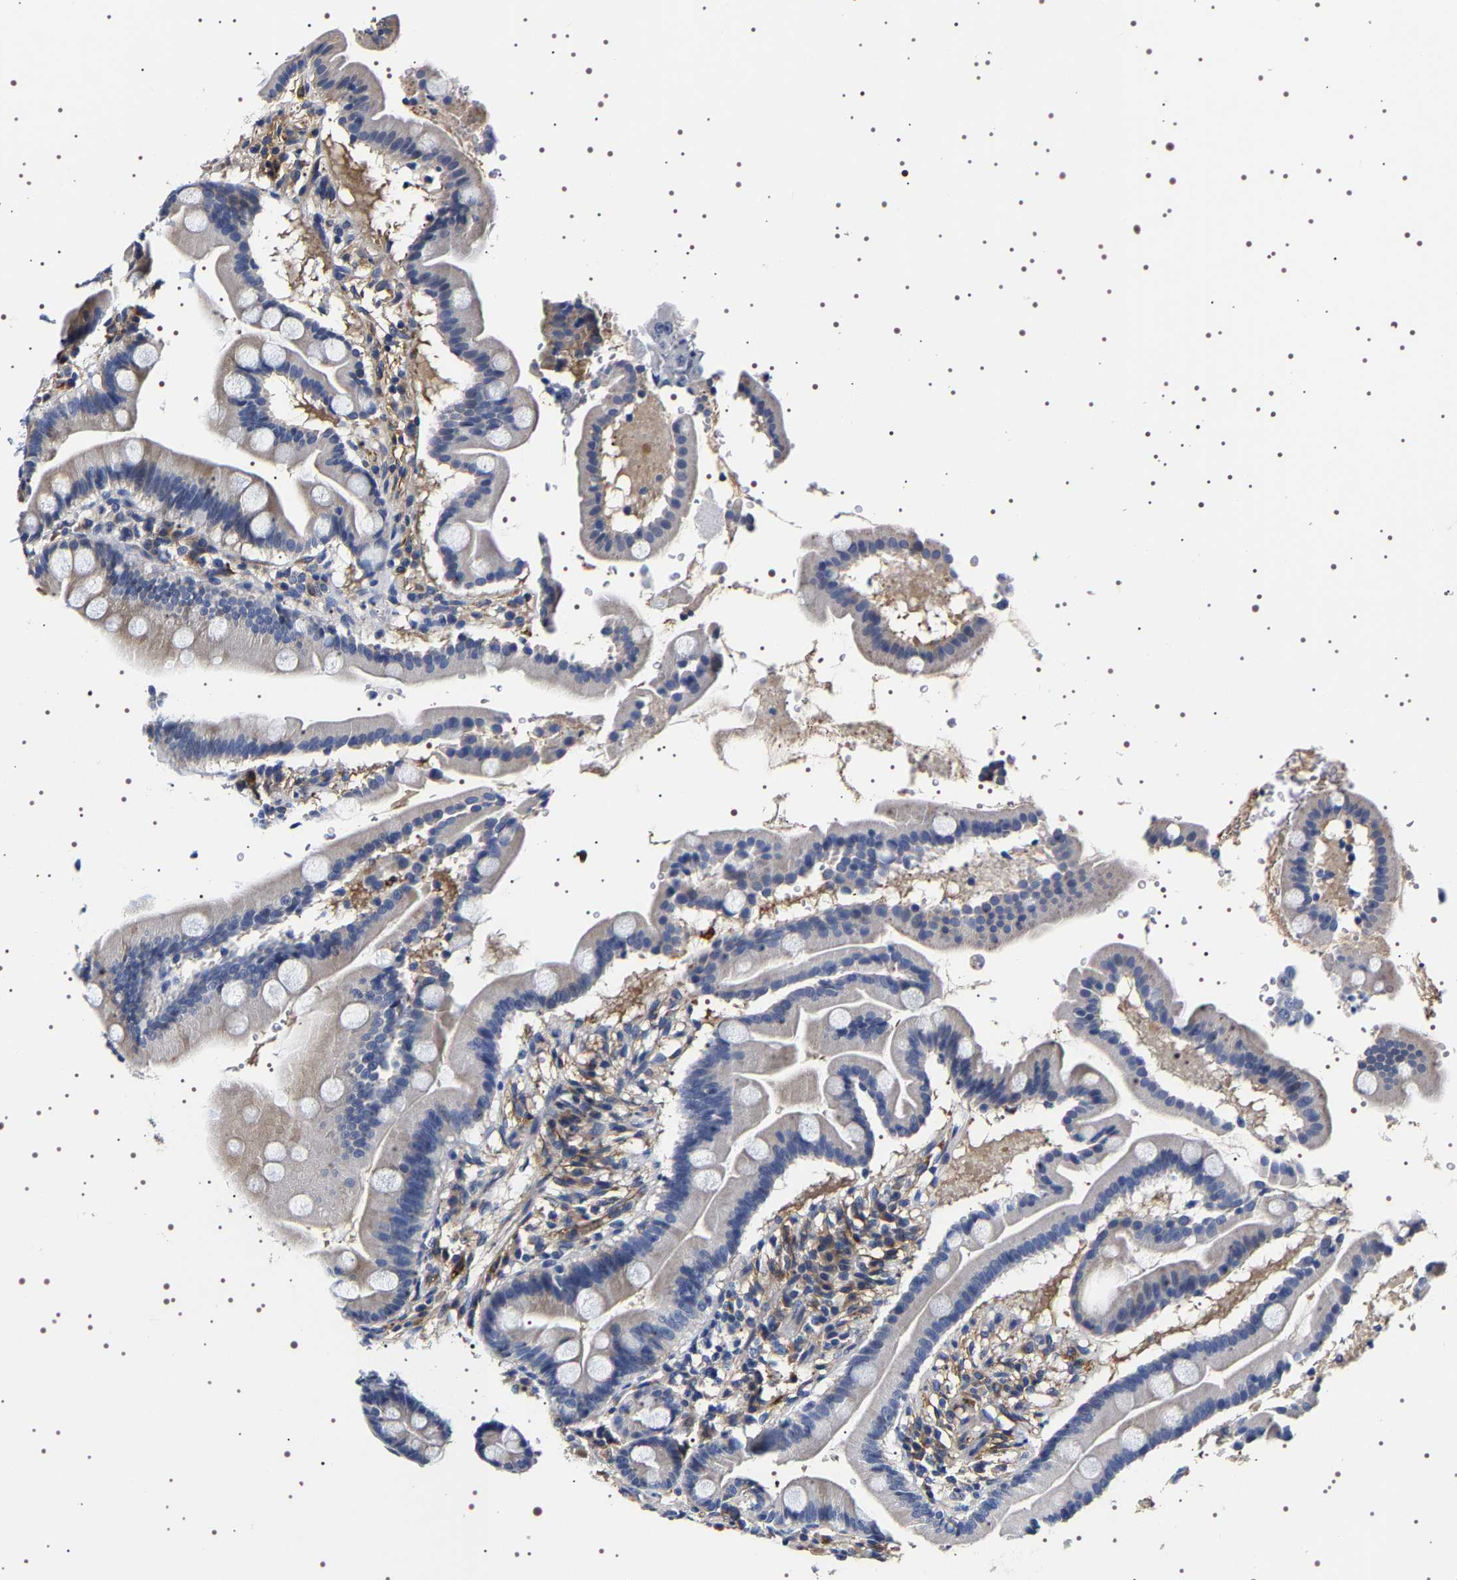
{"staining": {"intensity": "weak", "quantity": "<25%", "location": "cytoplasmic/membranous"}, "tissue": "duodenum", "cell_type": "Glandular cells", "image_type": "normal", "snomed": [{"axis": "morphology", "description": "Normal tissue, NOS"}, {"axis": "topography", "description": "Duodenum"}], "caption": "Immunohistochemistry of unremarkable duodenum exhibits no expression in glandular cells. (Brightfield microscopy of DAB immunohistochemistry (IHC) at high magnification).", "gene": "ALPL", "patient": {"sex": "male", "age": 50}}